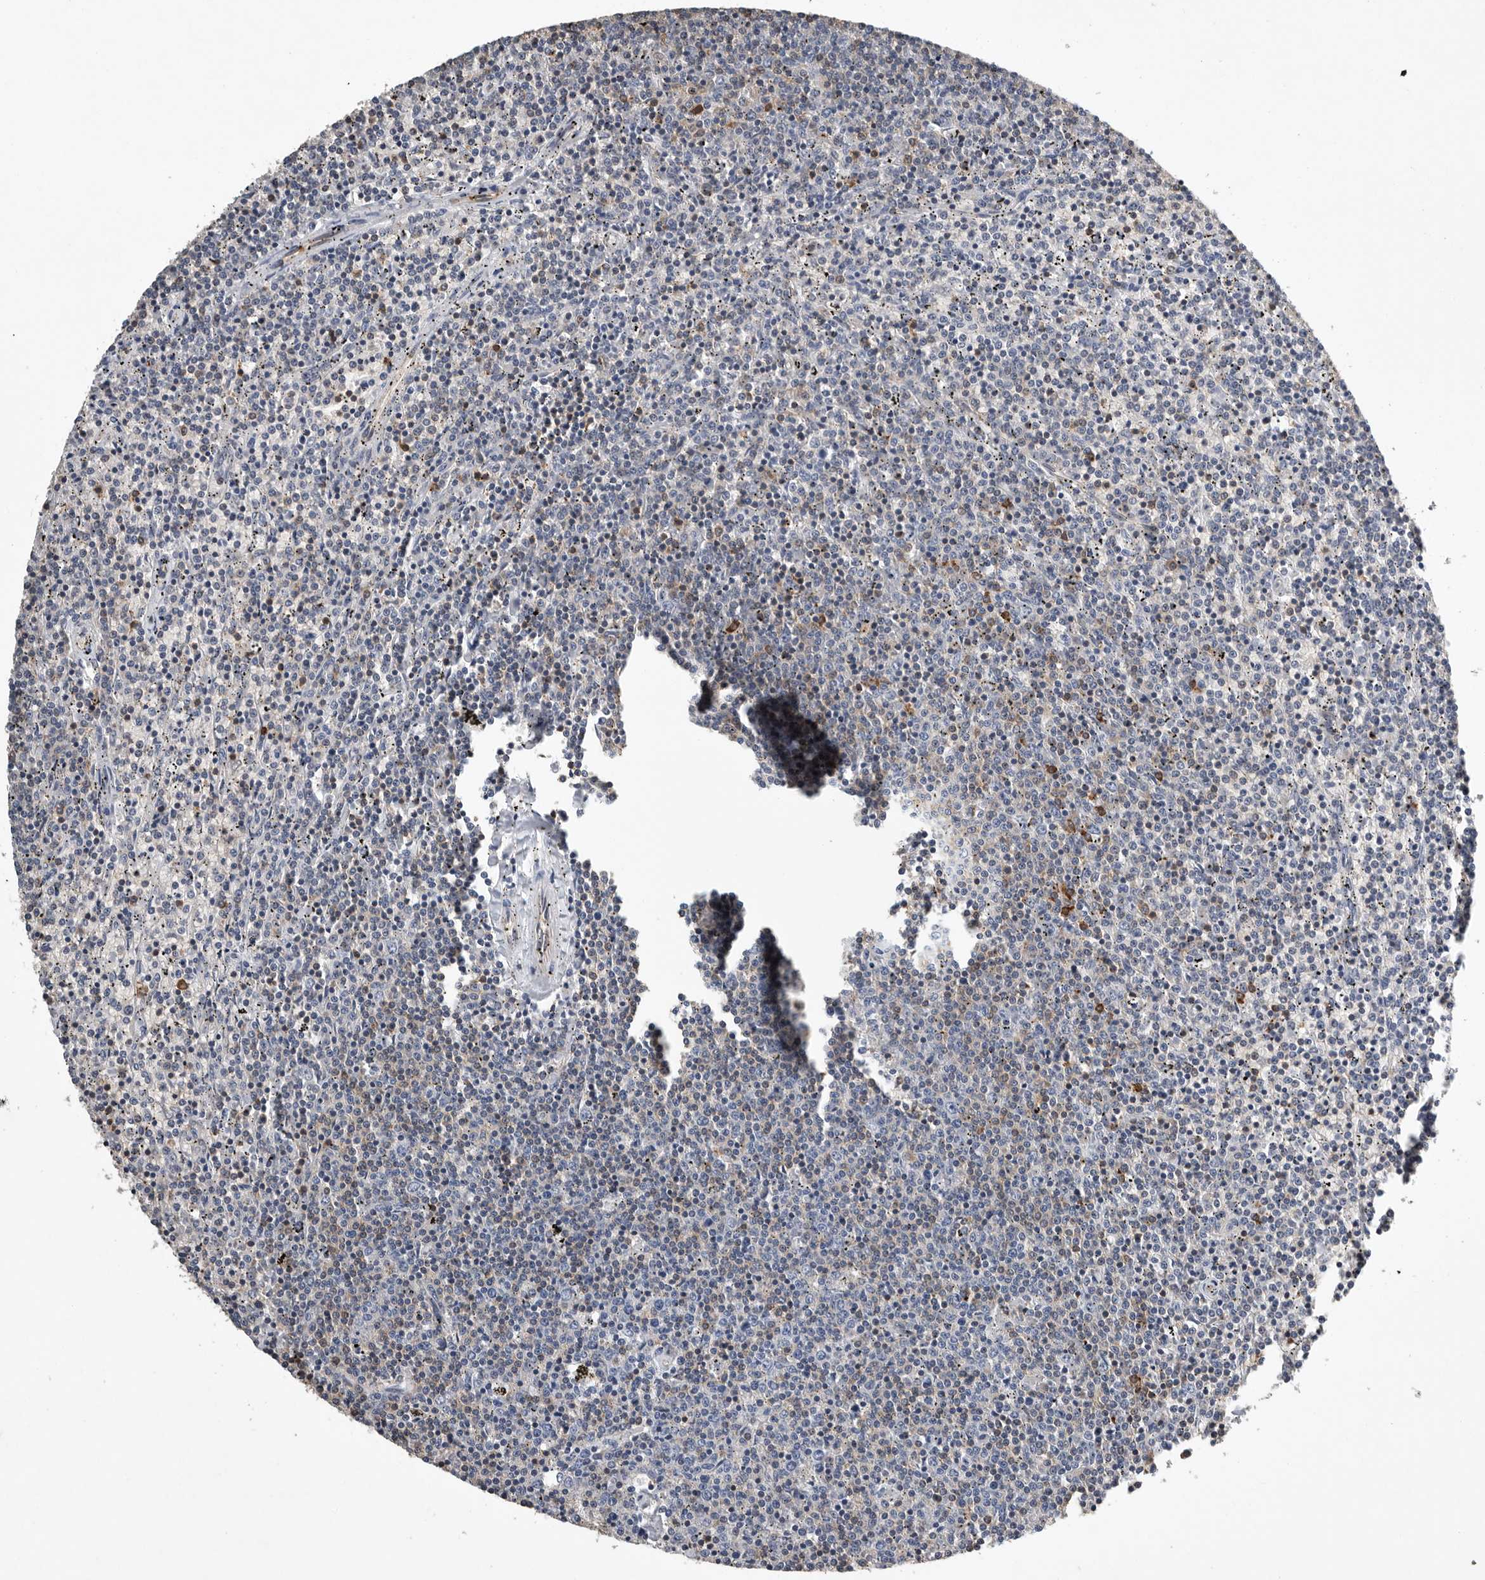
{"staining": {"intensity": "weak", "quantity": "<25%", "location": "cytoplasmic/membranous"}, "tissue": "lymphoma", "cell_type": "Tumor cells", "image_type": "cancer", "snomed": [{"axis": "morphology", "description": "Malignant lymphoma, non-Hodgkin's type, Low grade"}, {"axis": "topography", "description": "Spleen"}], "caption": "Tumor cells show no significant protein positivity in low-grade malignant lymphoma, non-Hodgkin's type.", "gene": "PDCD4", "patient": {"sex": "female", "age": 50}}